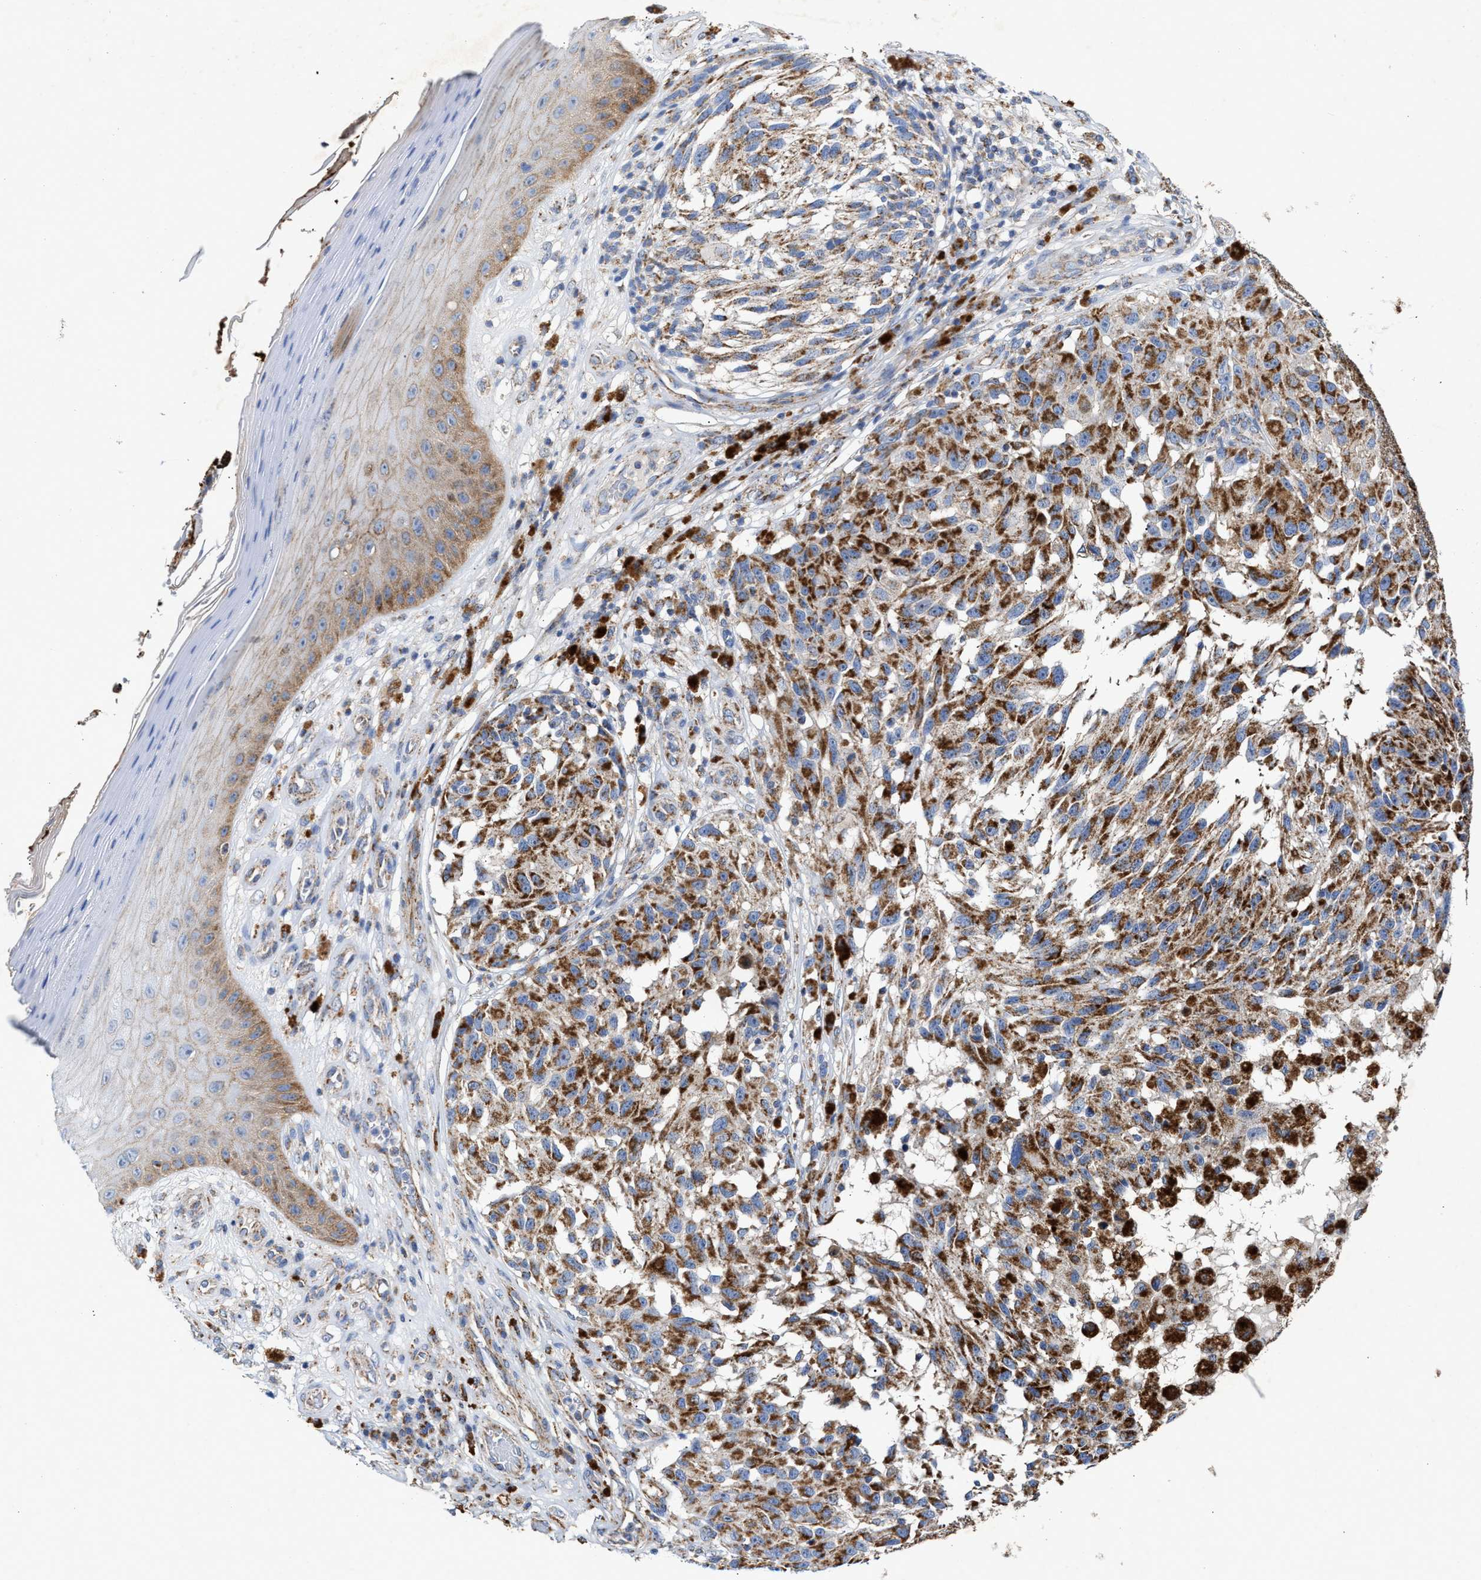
{"staining": {"intensity": "moderate", "quantity": ">75%", "location": "cytoplasmic/membranous"}, "tissue": "melanoma", "cell_type": "Tumor cells", "image_type": "cancer", "snomed": [{"axis": "morphology", "description": "Malignant melanoma, NOS"}, {"axis": "topography", "description": "Skin"}], "caption": "Moderate cytoplasmic/membranous staining is present in approximately >75% of tumor cells in melanoma. (IHC, brightfield microscopy, high magnification).", "gene": "MECR", "patient": {"sex": "female", "age": 73}}